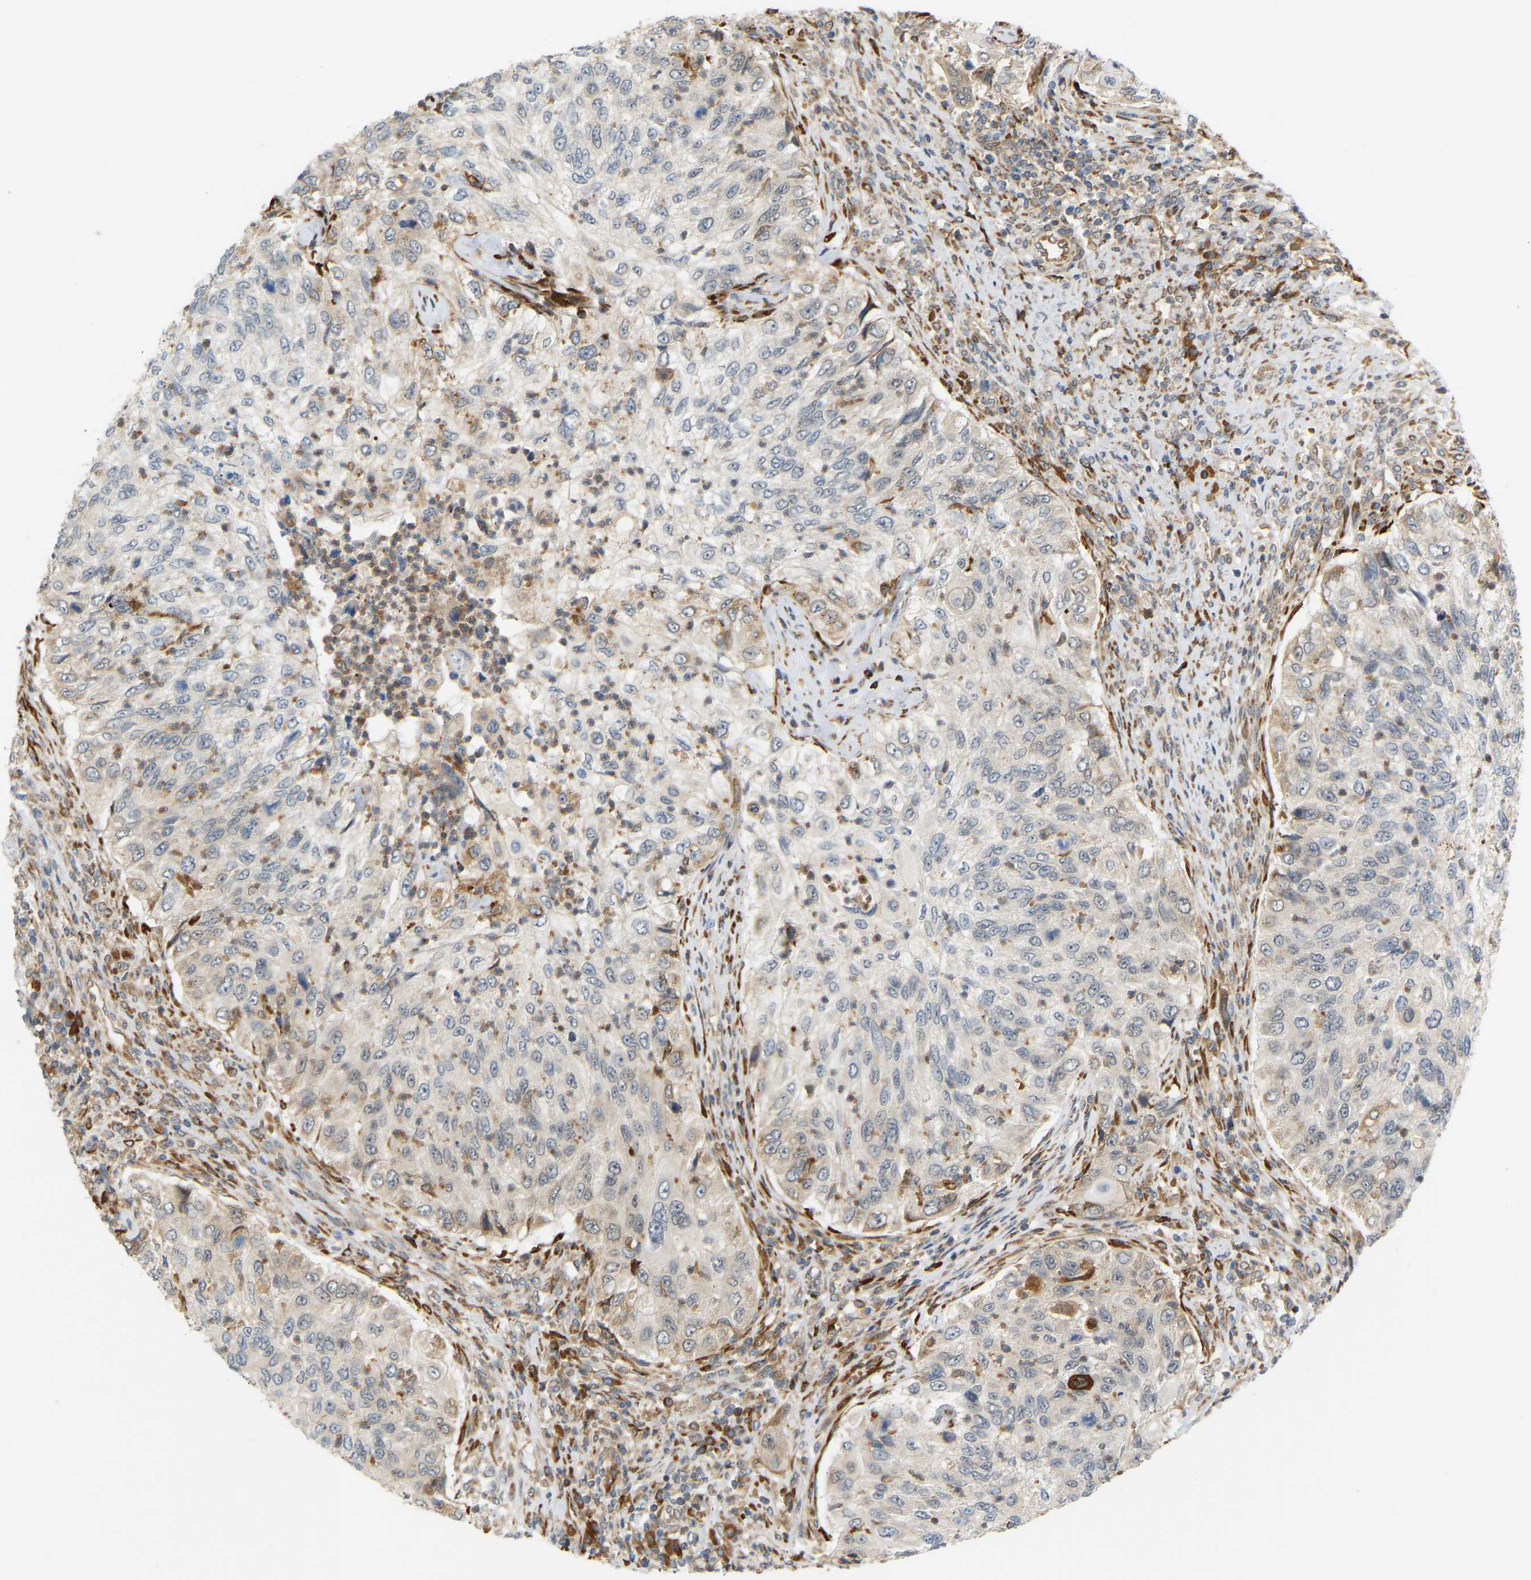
{"staining": {"intensity": "negative", "quantity": "none", "location": "none"}, "tissue": "urothelial cancer", "cell_type": "Tumor cells", "image_type": "cancer", "snomed": [{"axis": "morphology", "description": "Urothelial carcinoma, High grade"}, {"axis": "topography", "description": "Urinary bladder"}], "caption": "Photomicrograph shows no significant protein positivity in tumor cells of urothelial carcinoma (high-grade).", "gene": "PLCG2", "patient": {"sex": "female", "age": 60}}